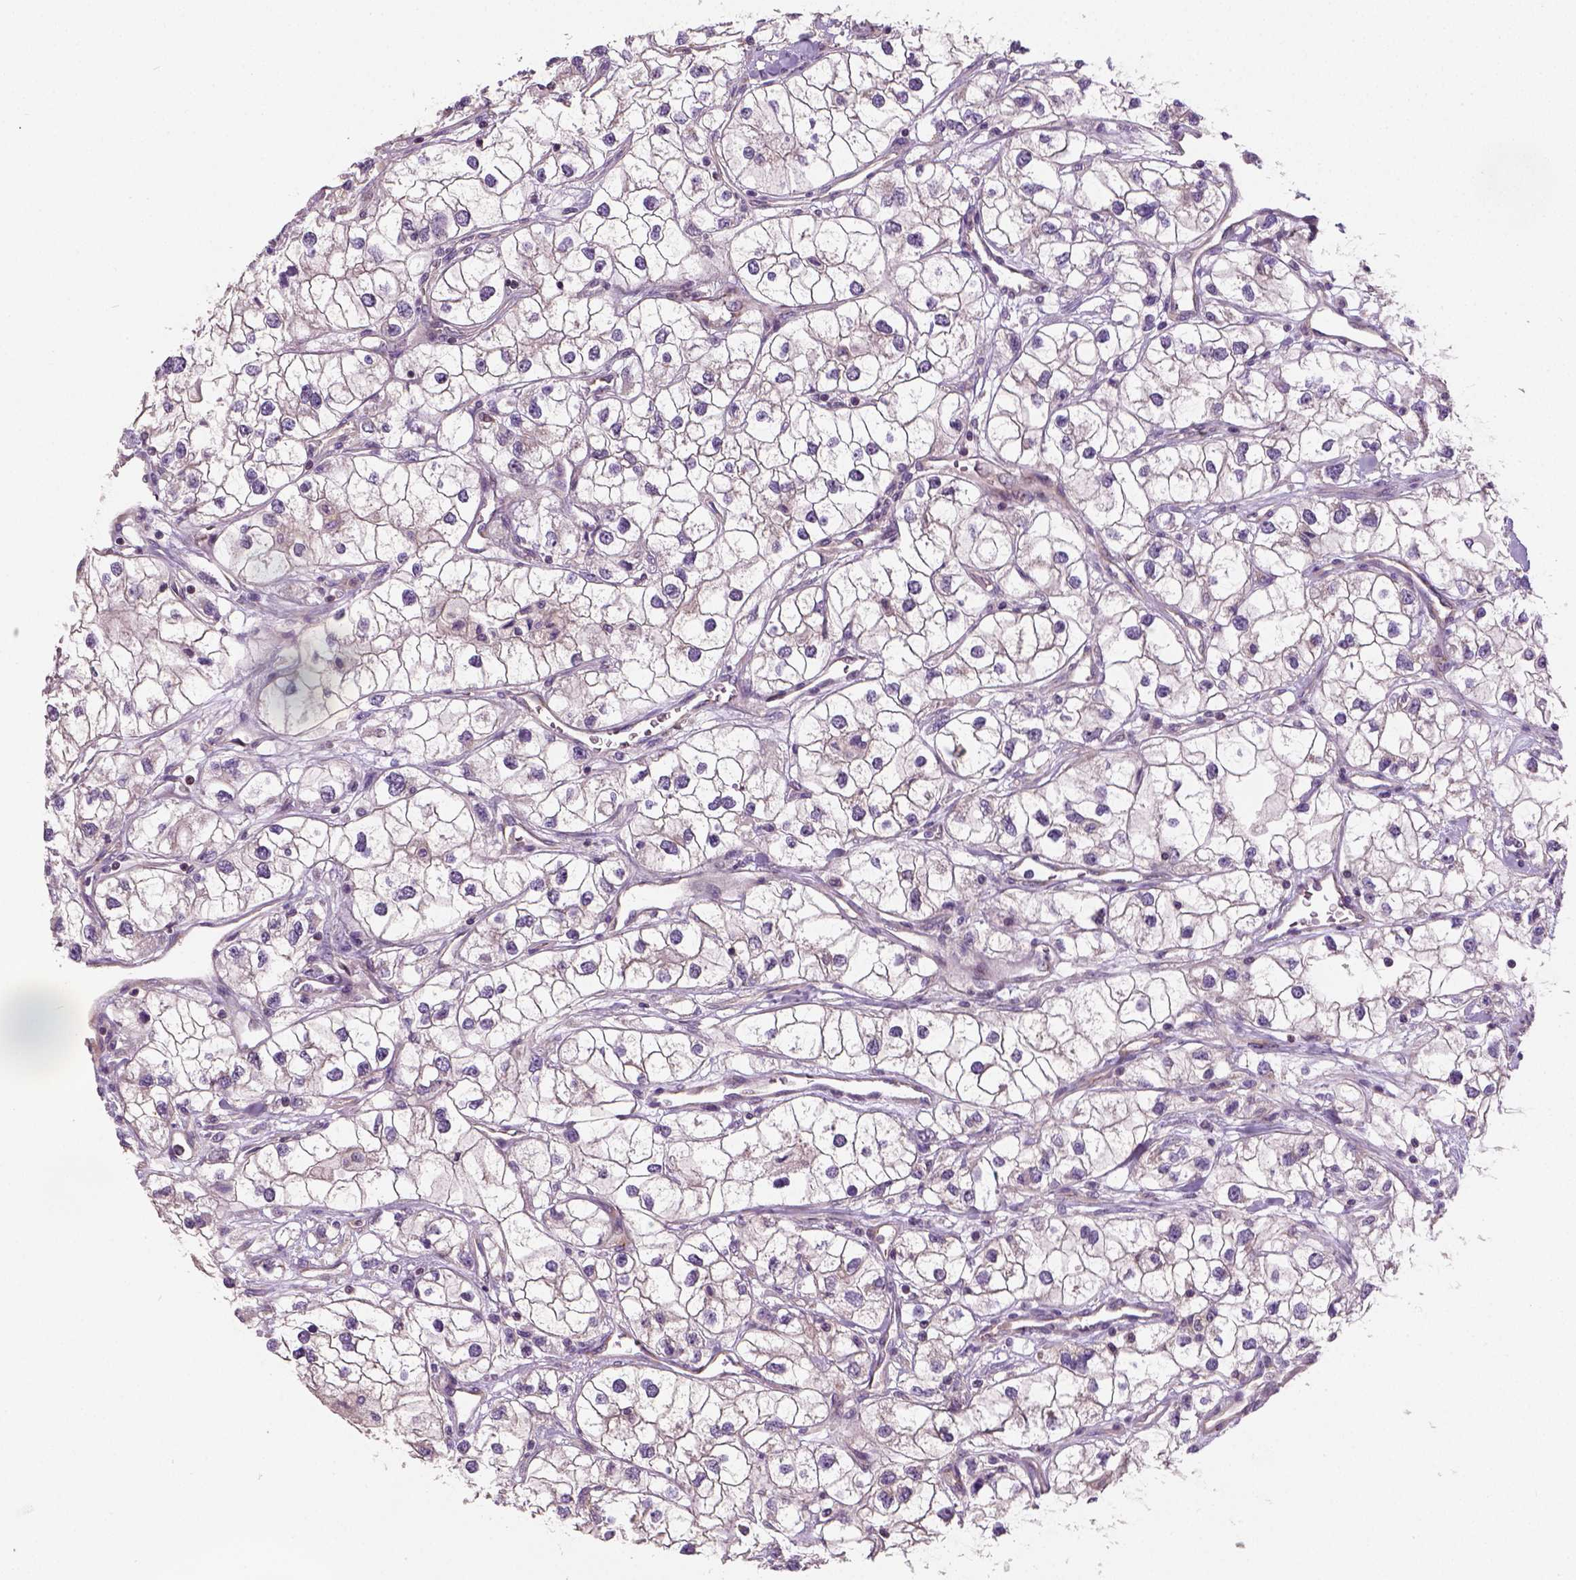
{"staining": {"intensity": "weak", "quantity": "<25%", "location": "cytoplasmic/membranous"}, "tissue": "renal cancer", "cell_type": "Tumor cells", "image_type": "cancer", "snomed": [{"axis": "morphology", "description": "Adenocarcinoma, NOS"}, {"axis": "topography", "description": "Kidney"}], "caption": "The IHC photomicrograph has no significant staining in tumor cells of renal cancer tissue.", "gene": "CRACR2A", "patient": {"sex": "male", "age": 59}}